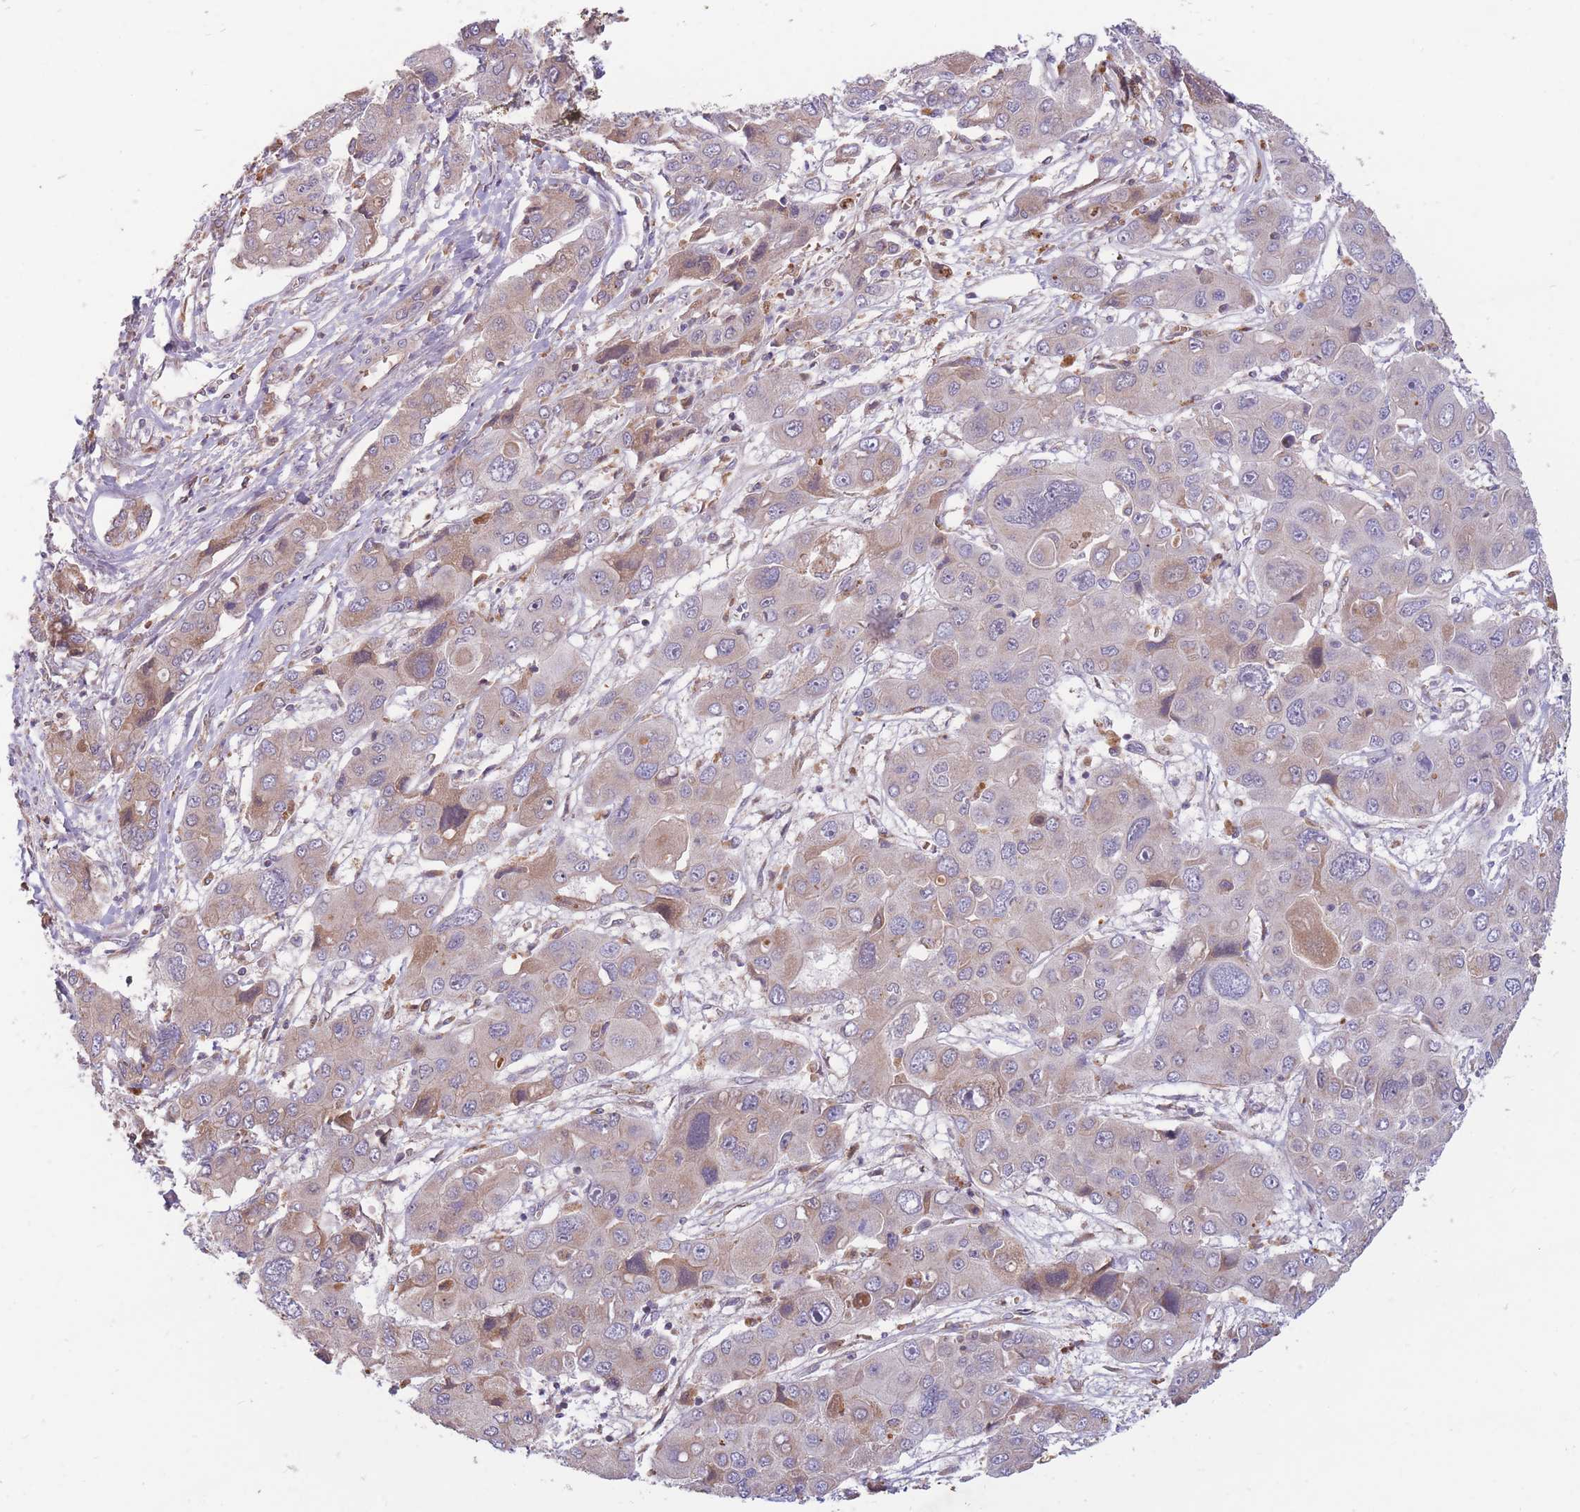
{"staining": {"intensity": "moderate", "quantity": "<25%", "location": "cytoplasmic/membranous"}, "tissue": "liver cancer", "cell_type": "Tumor cells", "image_type": "cancer", "snomed": [{"axis": "morphology", "description": "Cholangiocarcinoma"}, {"axis": "topography", "description": "Liver"}], "caption": "Immunohistochemistry (DAB) staining of liver cancer displays moderate cytoplasmic/membranous protein expression in approximately <25% of tumor cells.", "gene": "PTPMT1", "patient": {"sex": "male", "age": 67}}